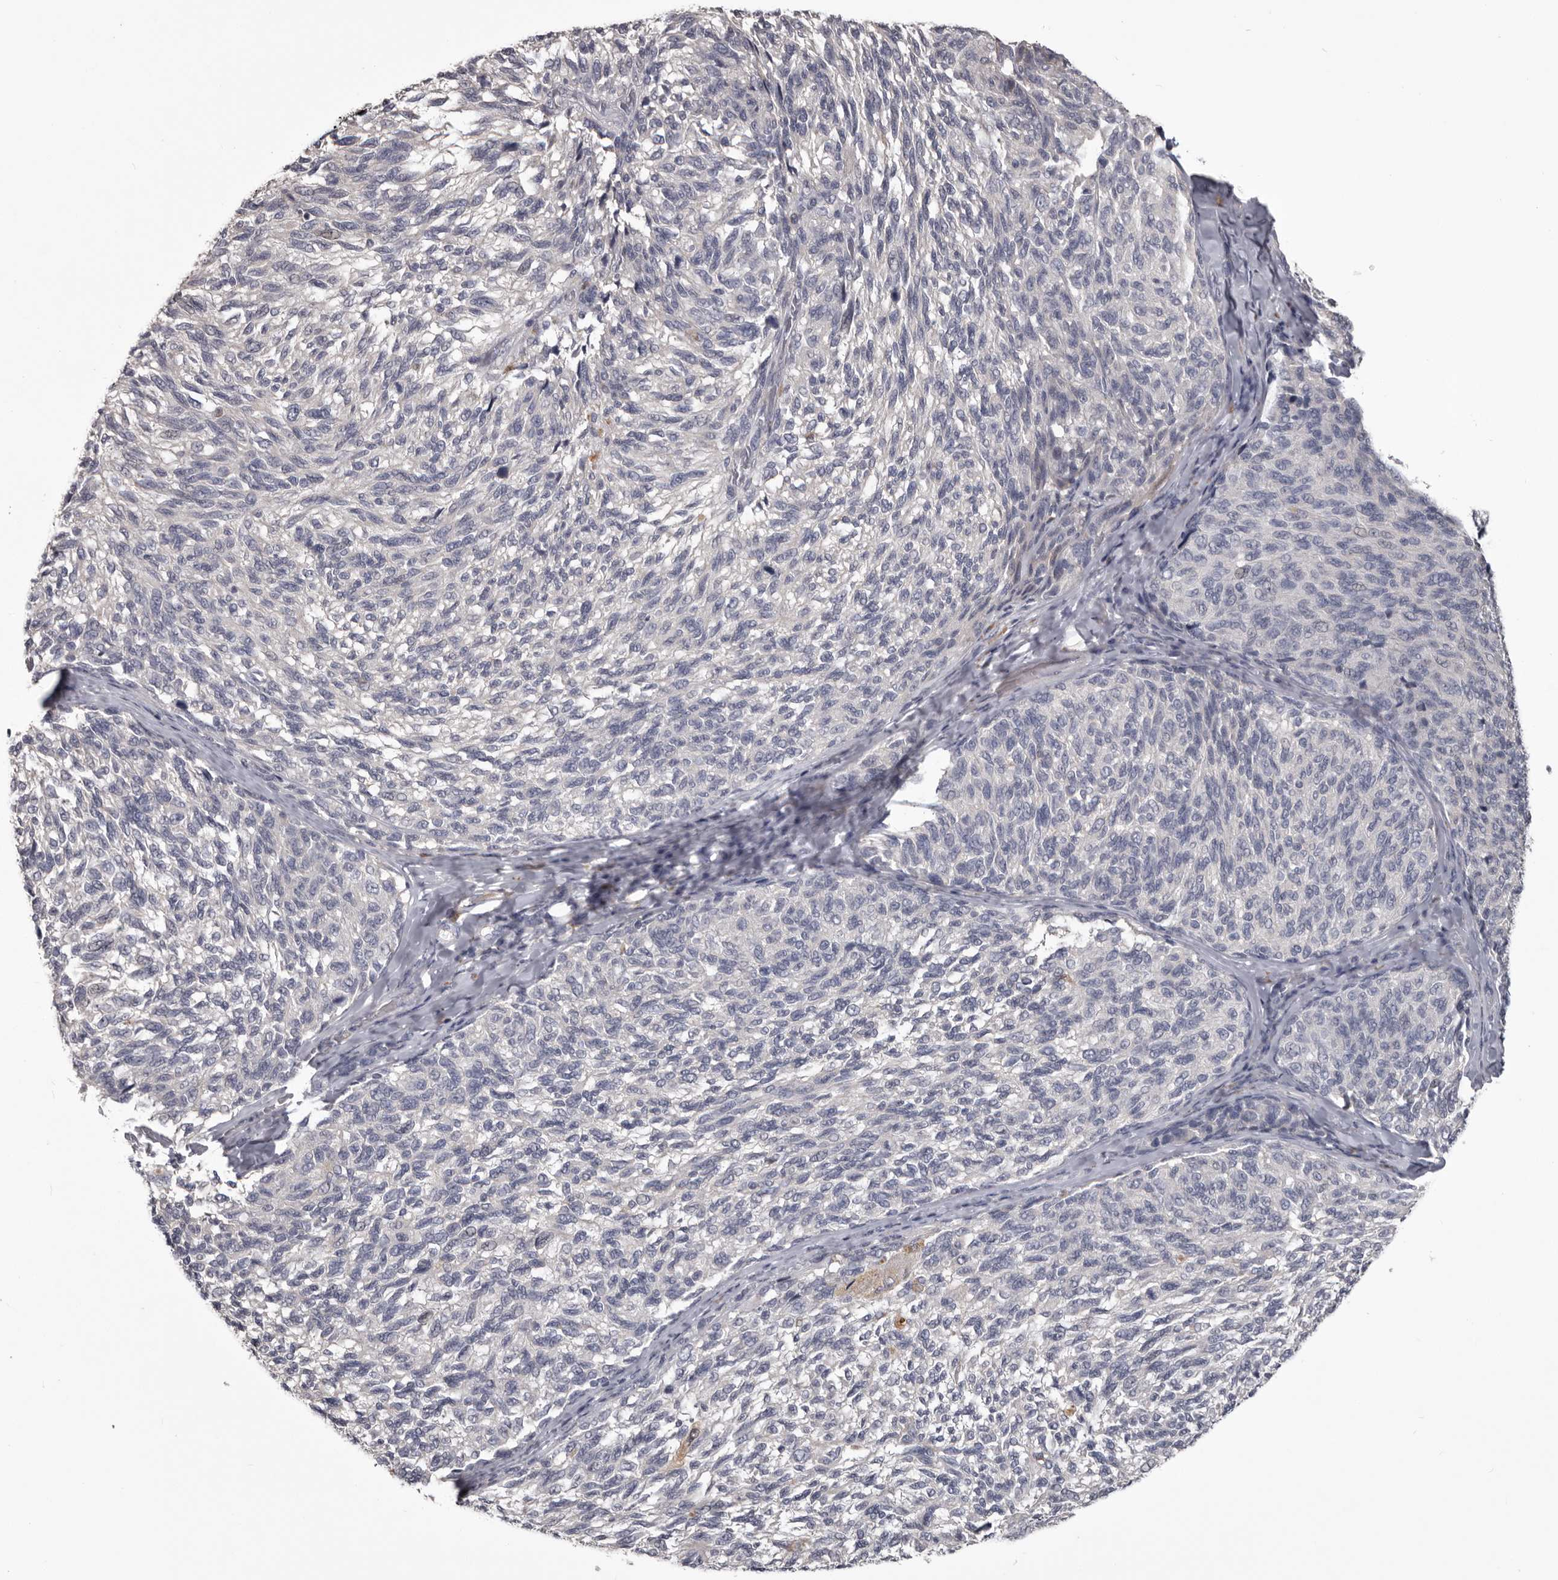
{"staining": {"intensity": "negative", "quantity": "none", "location": "none"}, "tissue": "melanoma", "cell_type": "Tumor cells", "image_type": "cancer", "snomed": [{"axis": "morphology", "description": "Malignant melanoma, NOS"}, {"axis": "topography", "description": "Skin"}], "caption": "Tumor cells show no significant protein positivity in malignant melanoma.", "gene": "LPAR6", "patient": {"sex": "female", "age": 73}}